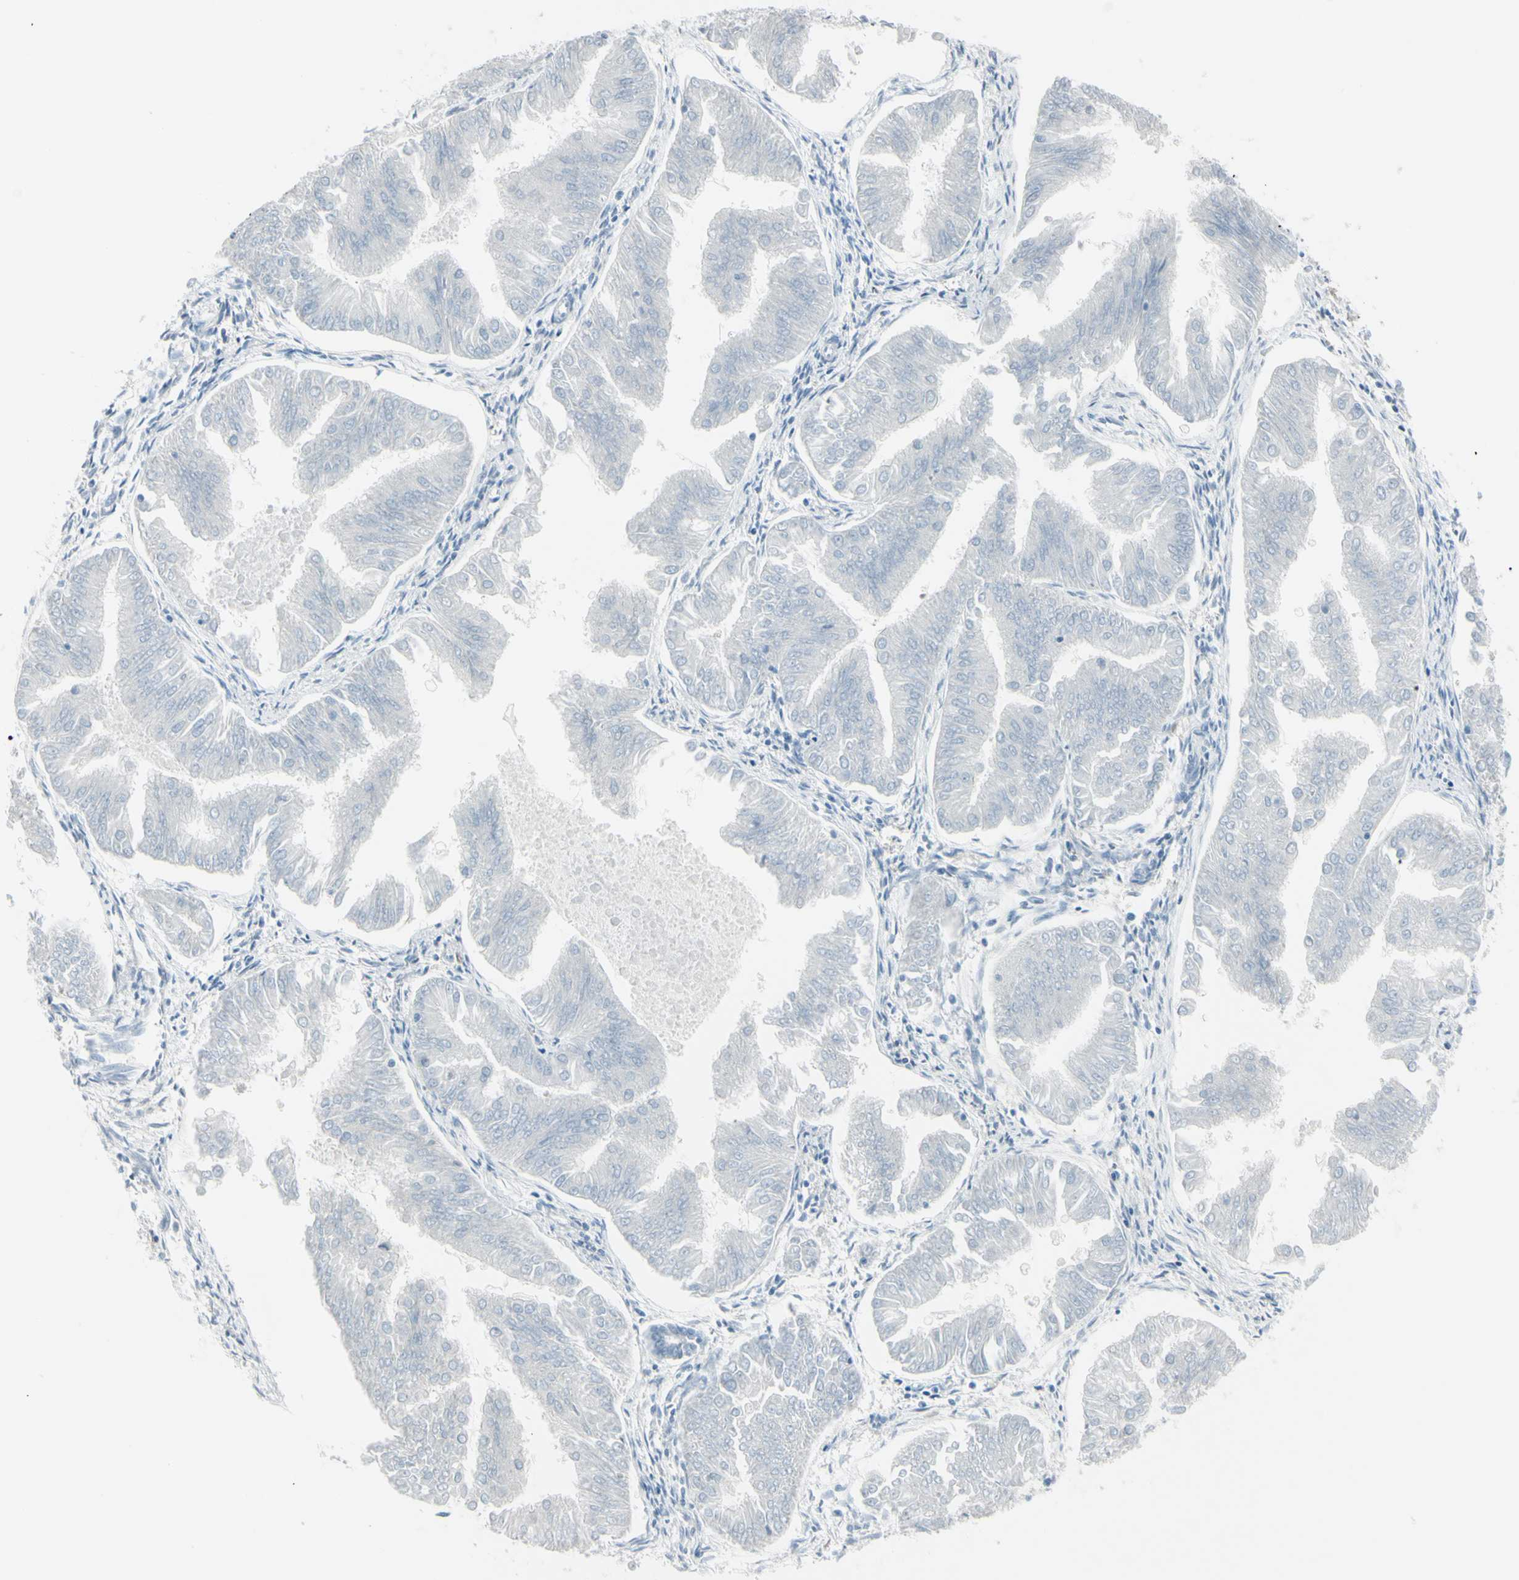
{"staining": {"intensity": "negative", "quantity": "none", "location": "none"}, "tissue": "endometrial cancer", "cell_type": "Tumor cells", "image_type": "cancer", "snomed": [{"axis": "morphology", "description": "Adenocarcinoma, NOS"}, {"axis": "topography", "description": "Endometrium"}], "caption": "Image shows no protein staining in tumor cells of endometrial cancer tissue.", "gene": "GPR34", "patient": {"sex": "female", "age": 53}}